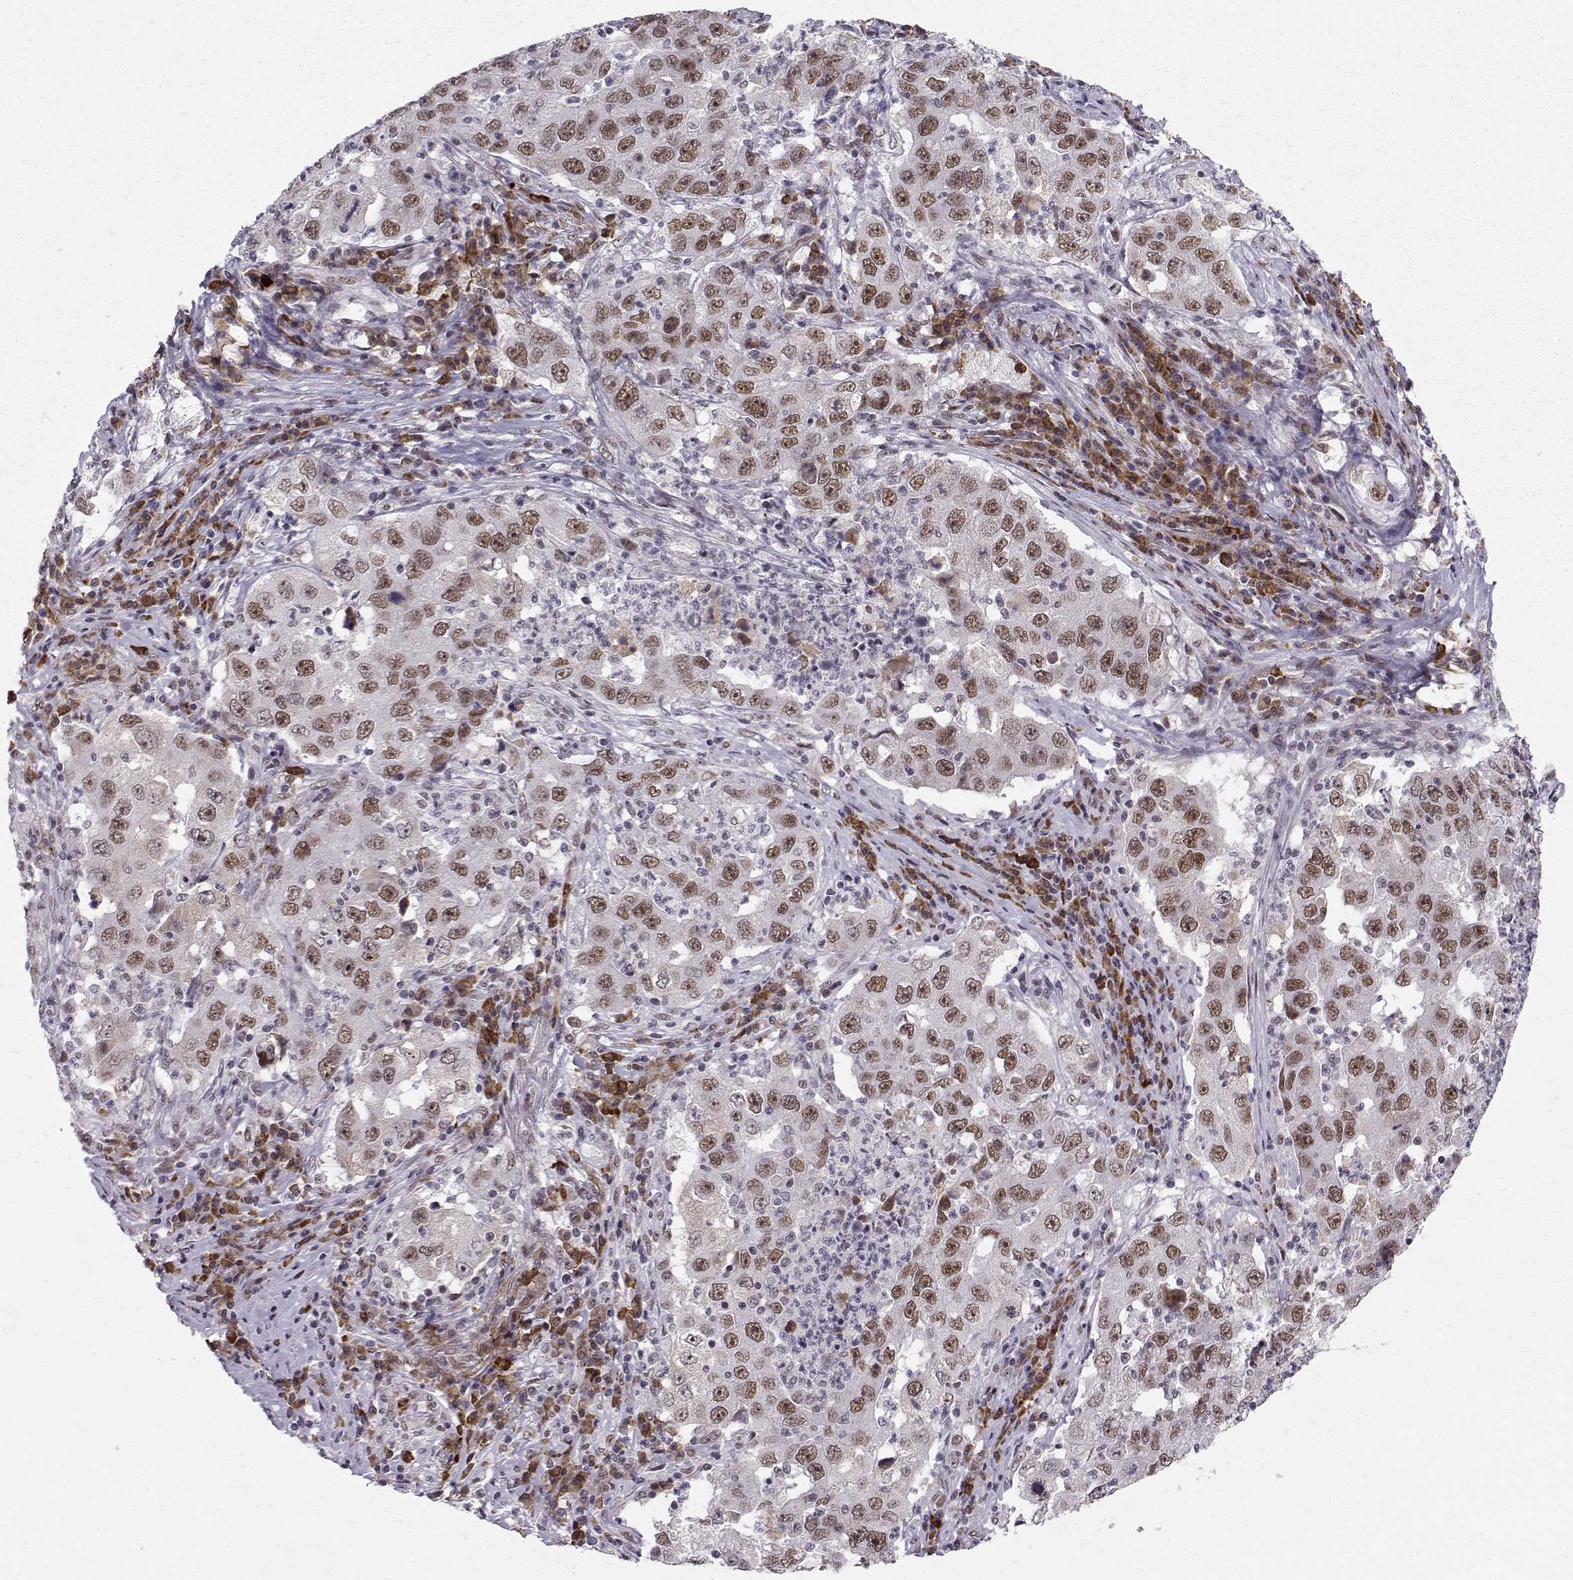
{"staining": {"intensity": "moderate", "quantity": "25%-75%", "location": "nuclear"}, "tissue": "lung cancer", "cell_type": "Tumor cells", "image_type": "cancer", "snomed": [{"axis": "morphology", "description": "Adenocarcinoma, NOS"}, {"axis": "topography", "description": "Lung"}], "caption": "DAB (3,3'-diaminobenzidine) immunohistochemical staining of lung adenocarcinoma exhibits moderate nuclear protein positivity in approximately 25%-75% of tumor cells. (Brightfield microscopy of DAB IHC at high magnification).", "gene": "RPP38", "patient": {"sex": "male", "age": 73}}